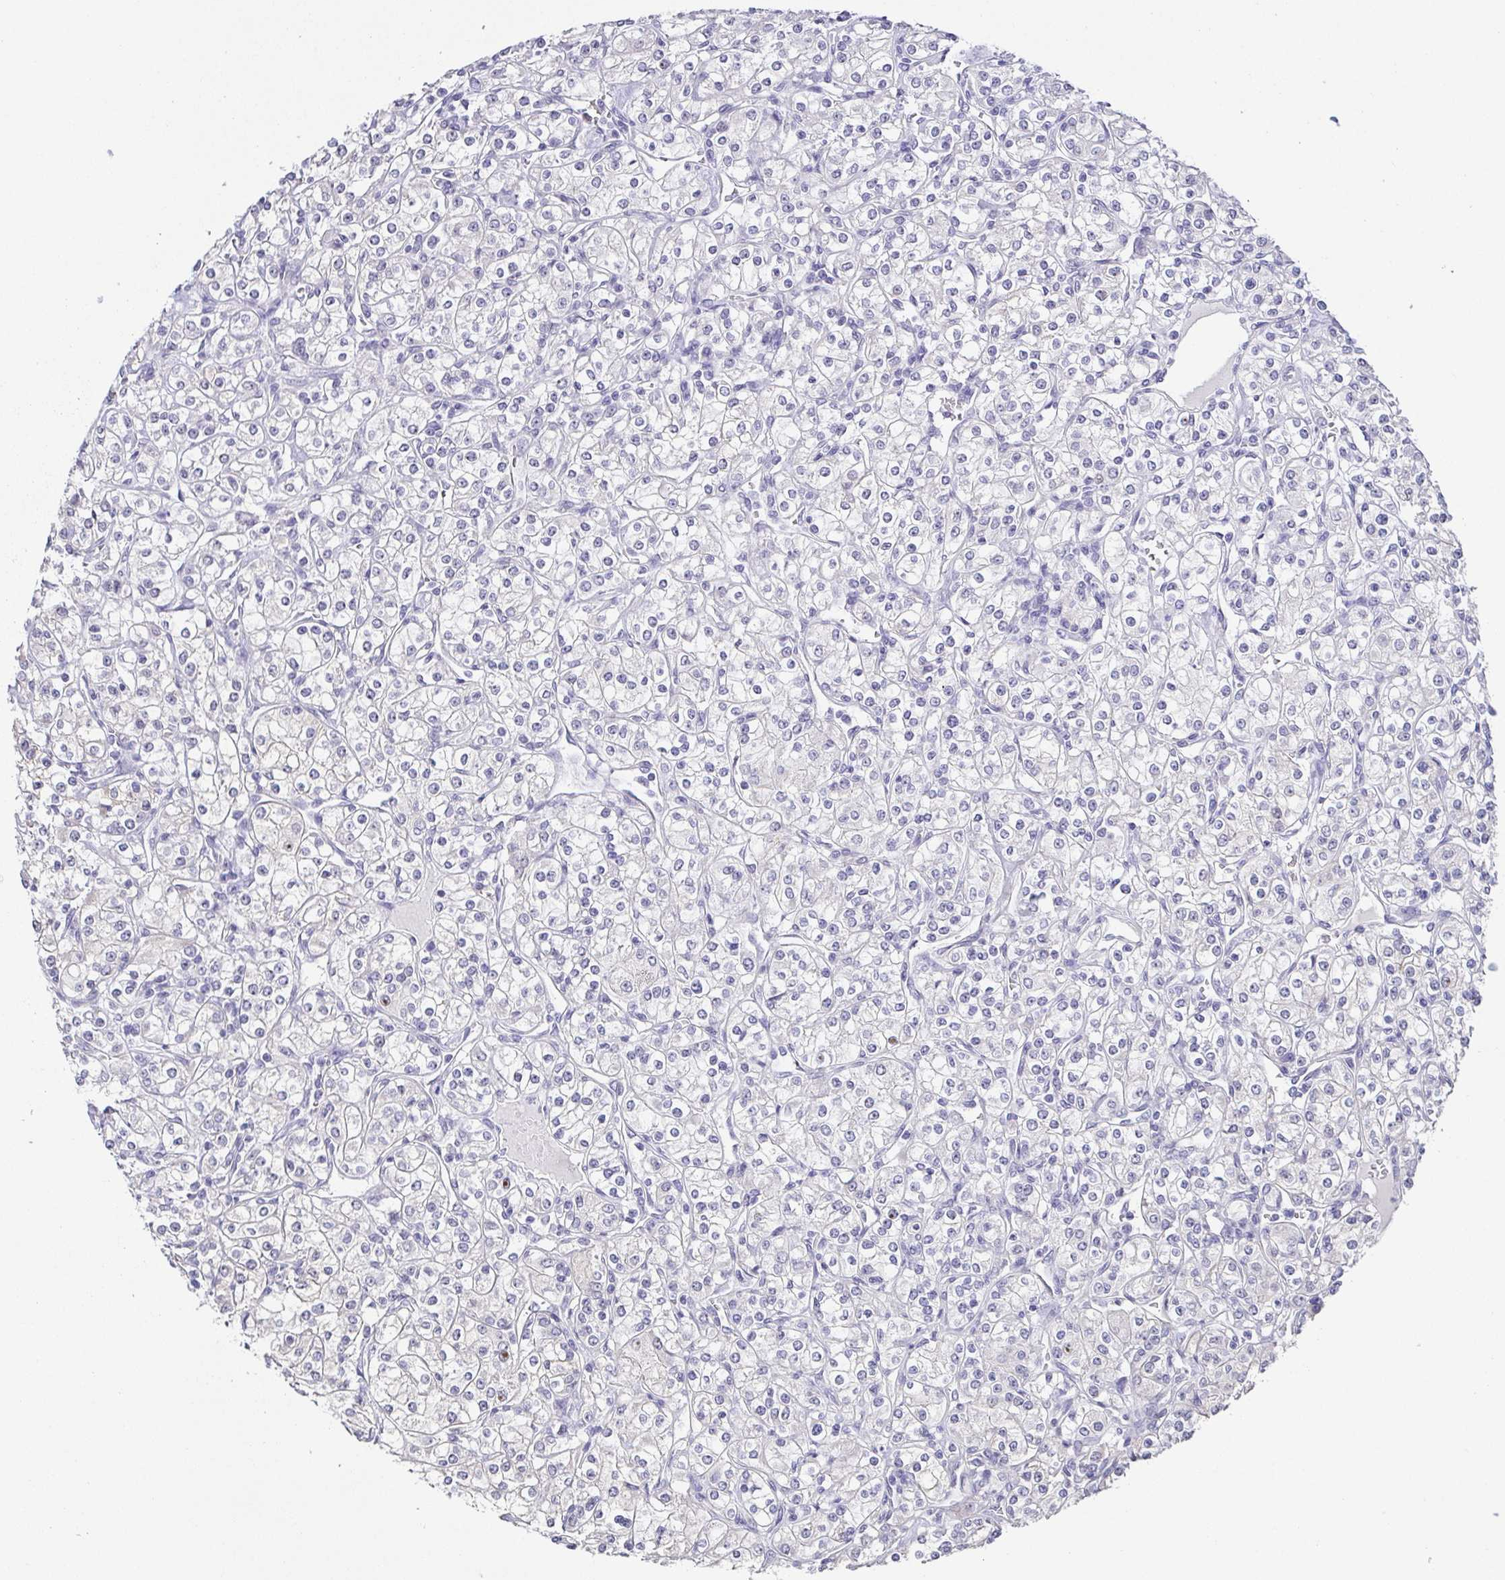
{"staining": {"intensity": "negative", "quantity": "none", "location": "none"}, "tissue": "renal cancer", "cell_type": "Tumor cells", "image_type": "cancer", "snomed": [{"axis": "morphology", "description": "Adenocarcinoma, NOS"}, {"axis": "topography", "description": "Kidney"}], "caption": "The image demonstrates no significant positivity in tumor cells of renal cancer.", "gene": "NEFH", "patient": {"sex": "male", "age": 77}}